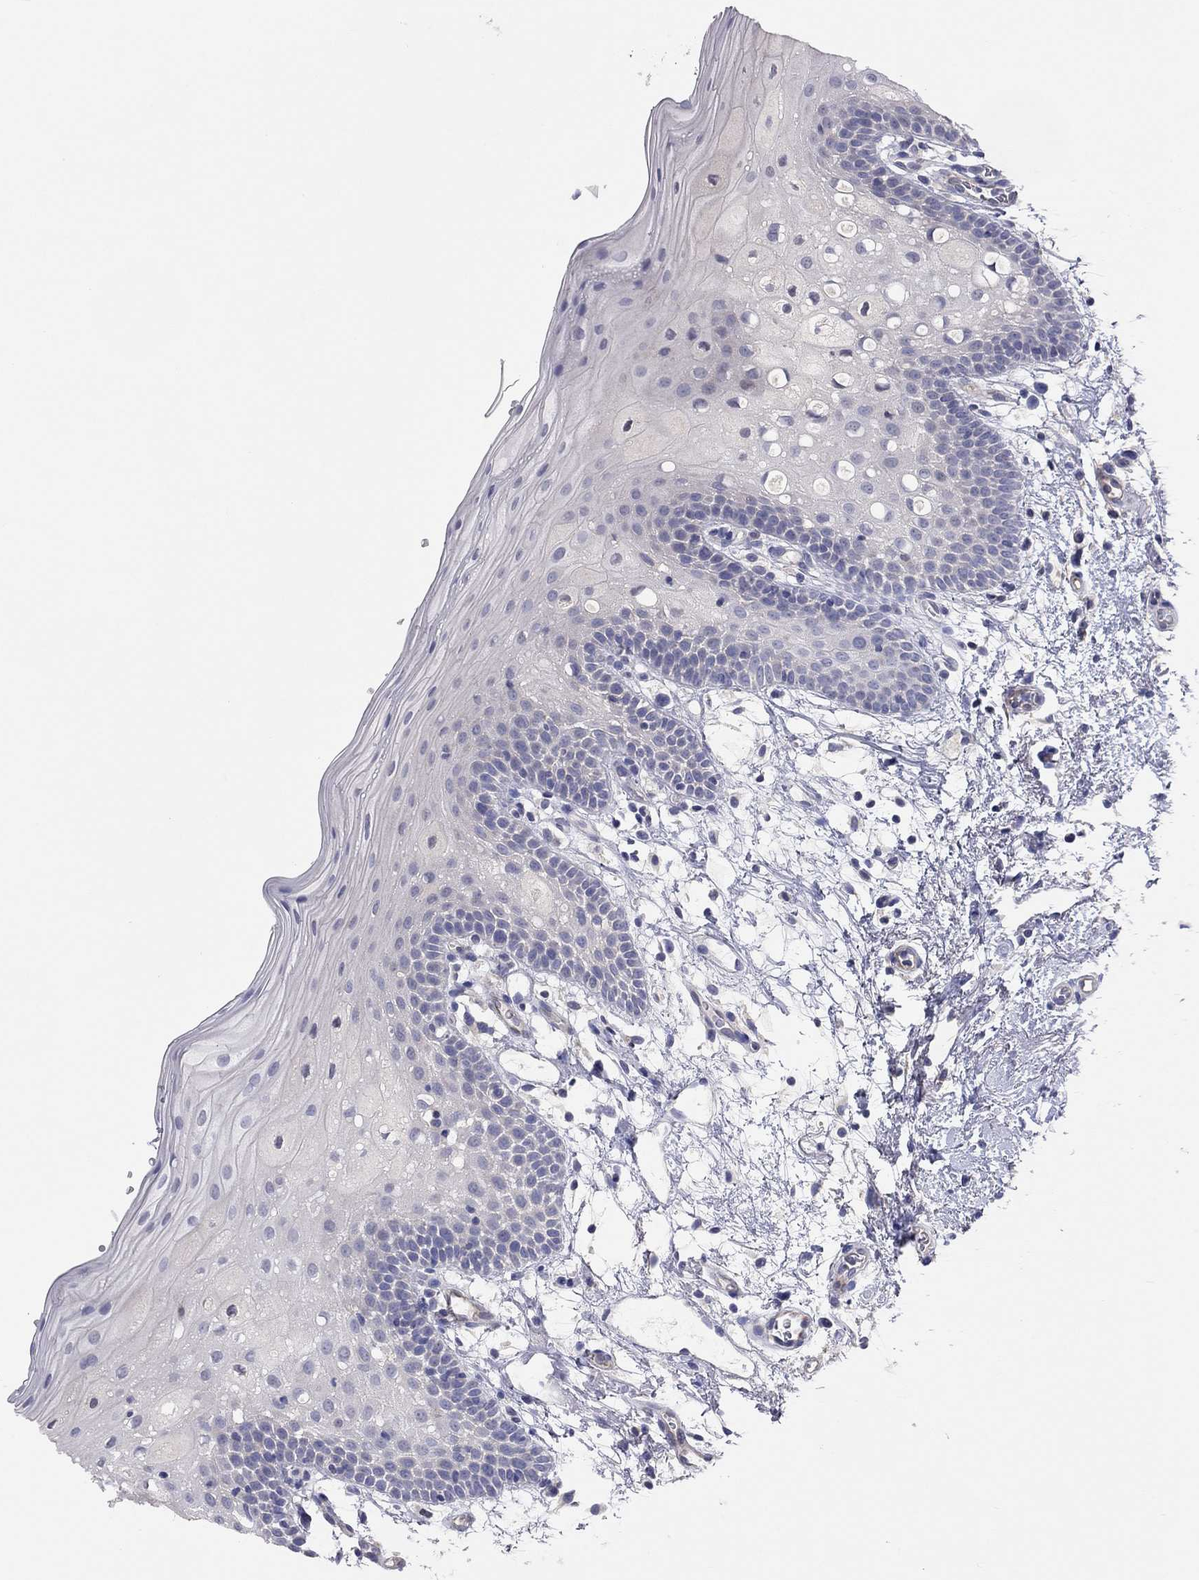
{"staining": {"intensity": "negative", "quantity": "none", "location": "none"}, "tissue": "oral mucosa", "cell_type": "Squamous epithelial cells", "image_type": "normal", "snomed": [{"axis": "morphology", "description": "Normal tissue, NOS"}, {"axis": "topography", "description": "Oral tissue"}, {"axis": "topography", "description": "Tounge, NOS"}], "caption": "This is a micrograph of immunohistochemistry (IHC) staining of unremarkable oral mucosa, which shows no staining in squamous epithelial cells.", "gene": "KCNB1", "patient": {"sex": "female", "age": 83}}